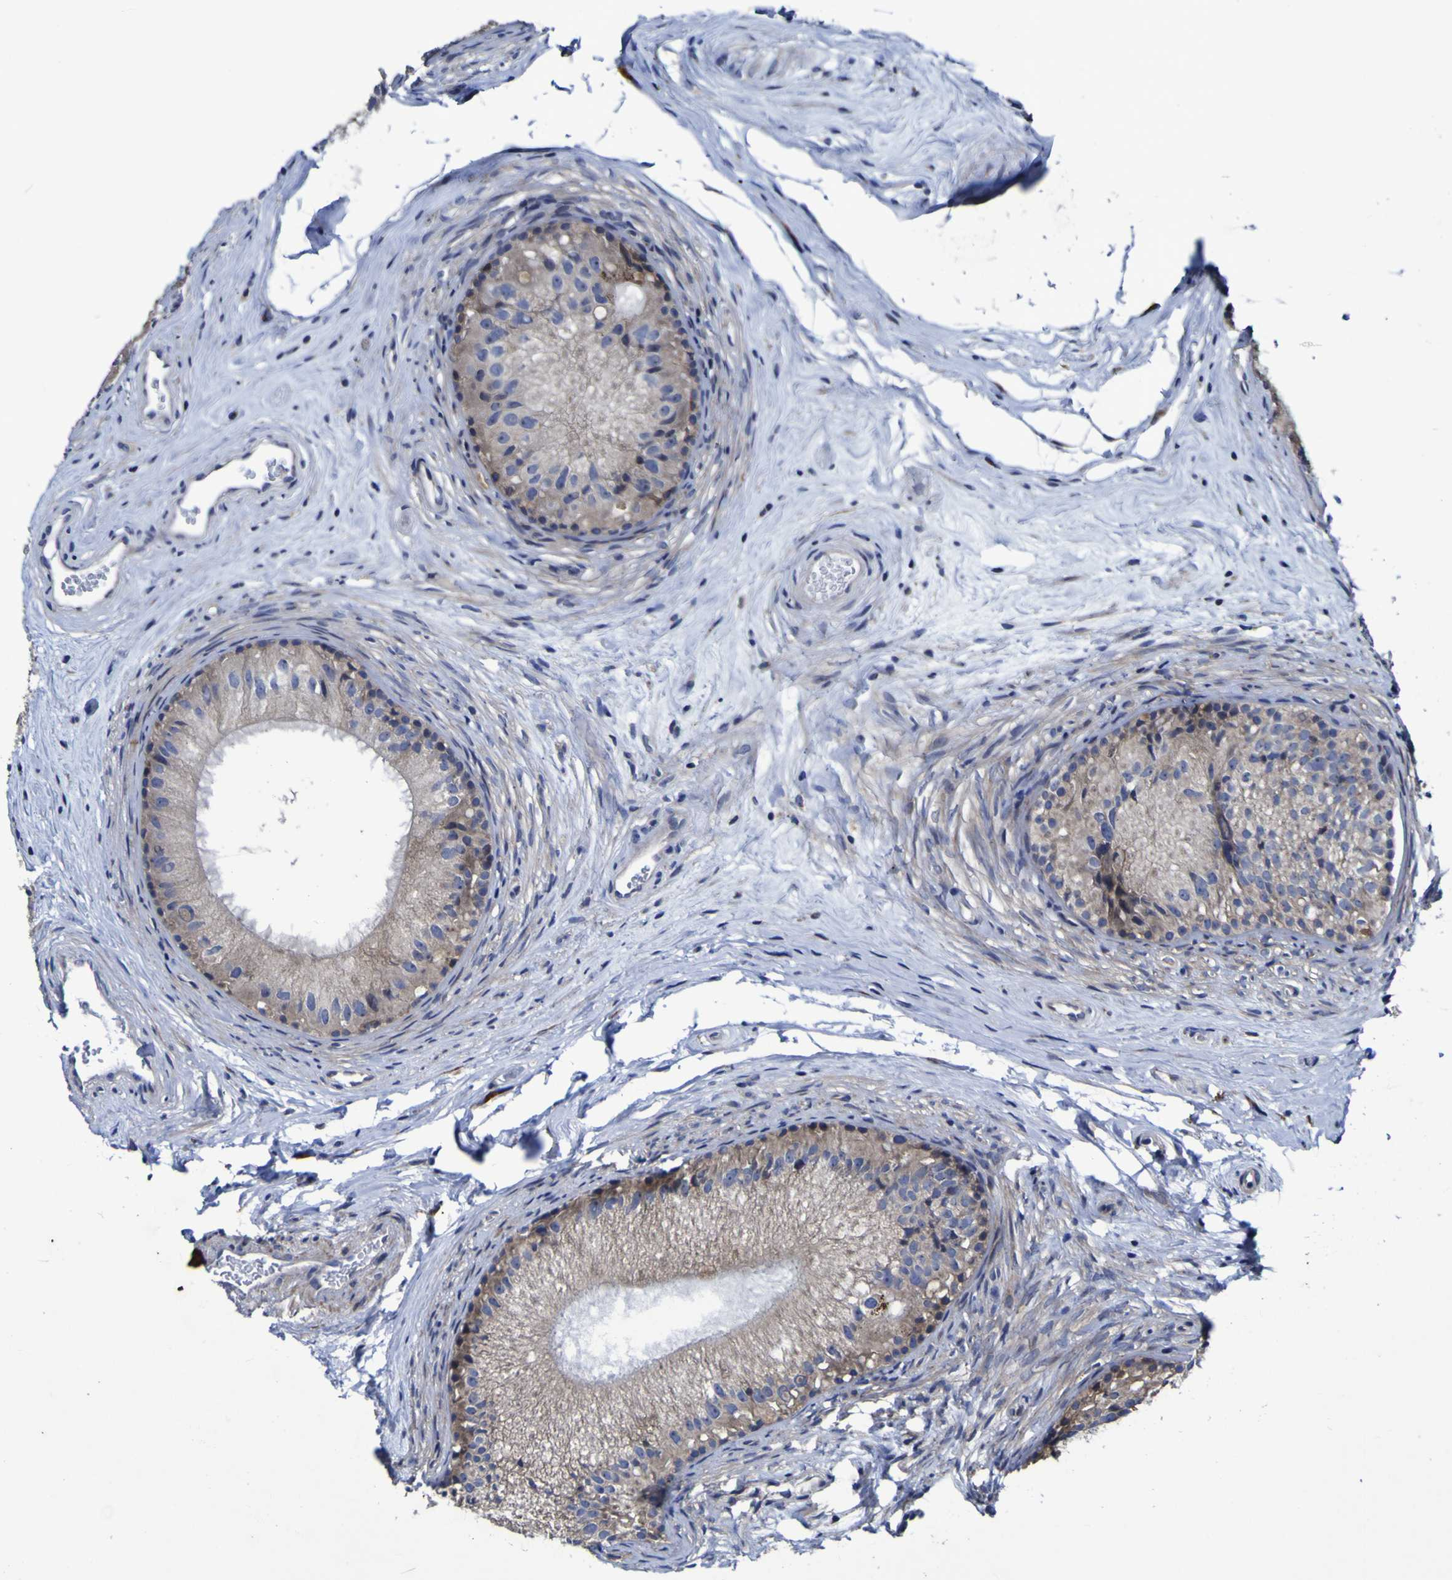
{"staining": {"intensity": "weak", "quantity": ">75%", "location": "cytoplasmic/membranous"}, "tissue": "epididymis", "cell_type": "Glandular cells", "image_type": "normal", "snomed": [{"axis": "morphology", "description": "Normal tissue, NOS"}, {"axis": "topography", "description": "Epididymis"}], "caption": "Immunohistochemistry (IHC) photomicrograph of unremarkable epididymis: epididymis stained using immunohistochemistry (IHC) exhibits low levels of weak protein expression localized specifically in the cytoplasmic/membranous of glandular cells, appearing as a cytoplasmic/membranous brown color.", "gene": "P3H1", "patient": {"sex": "male", "age": 56}}